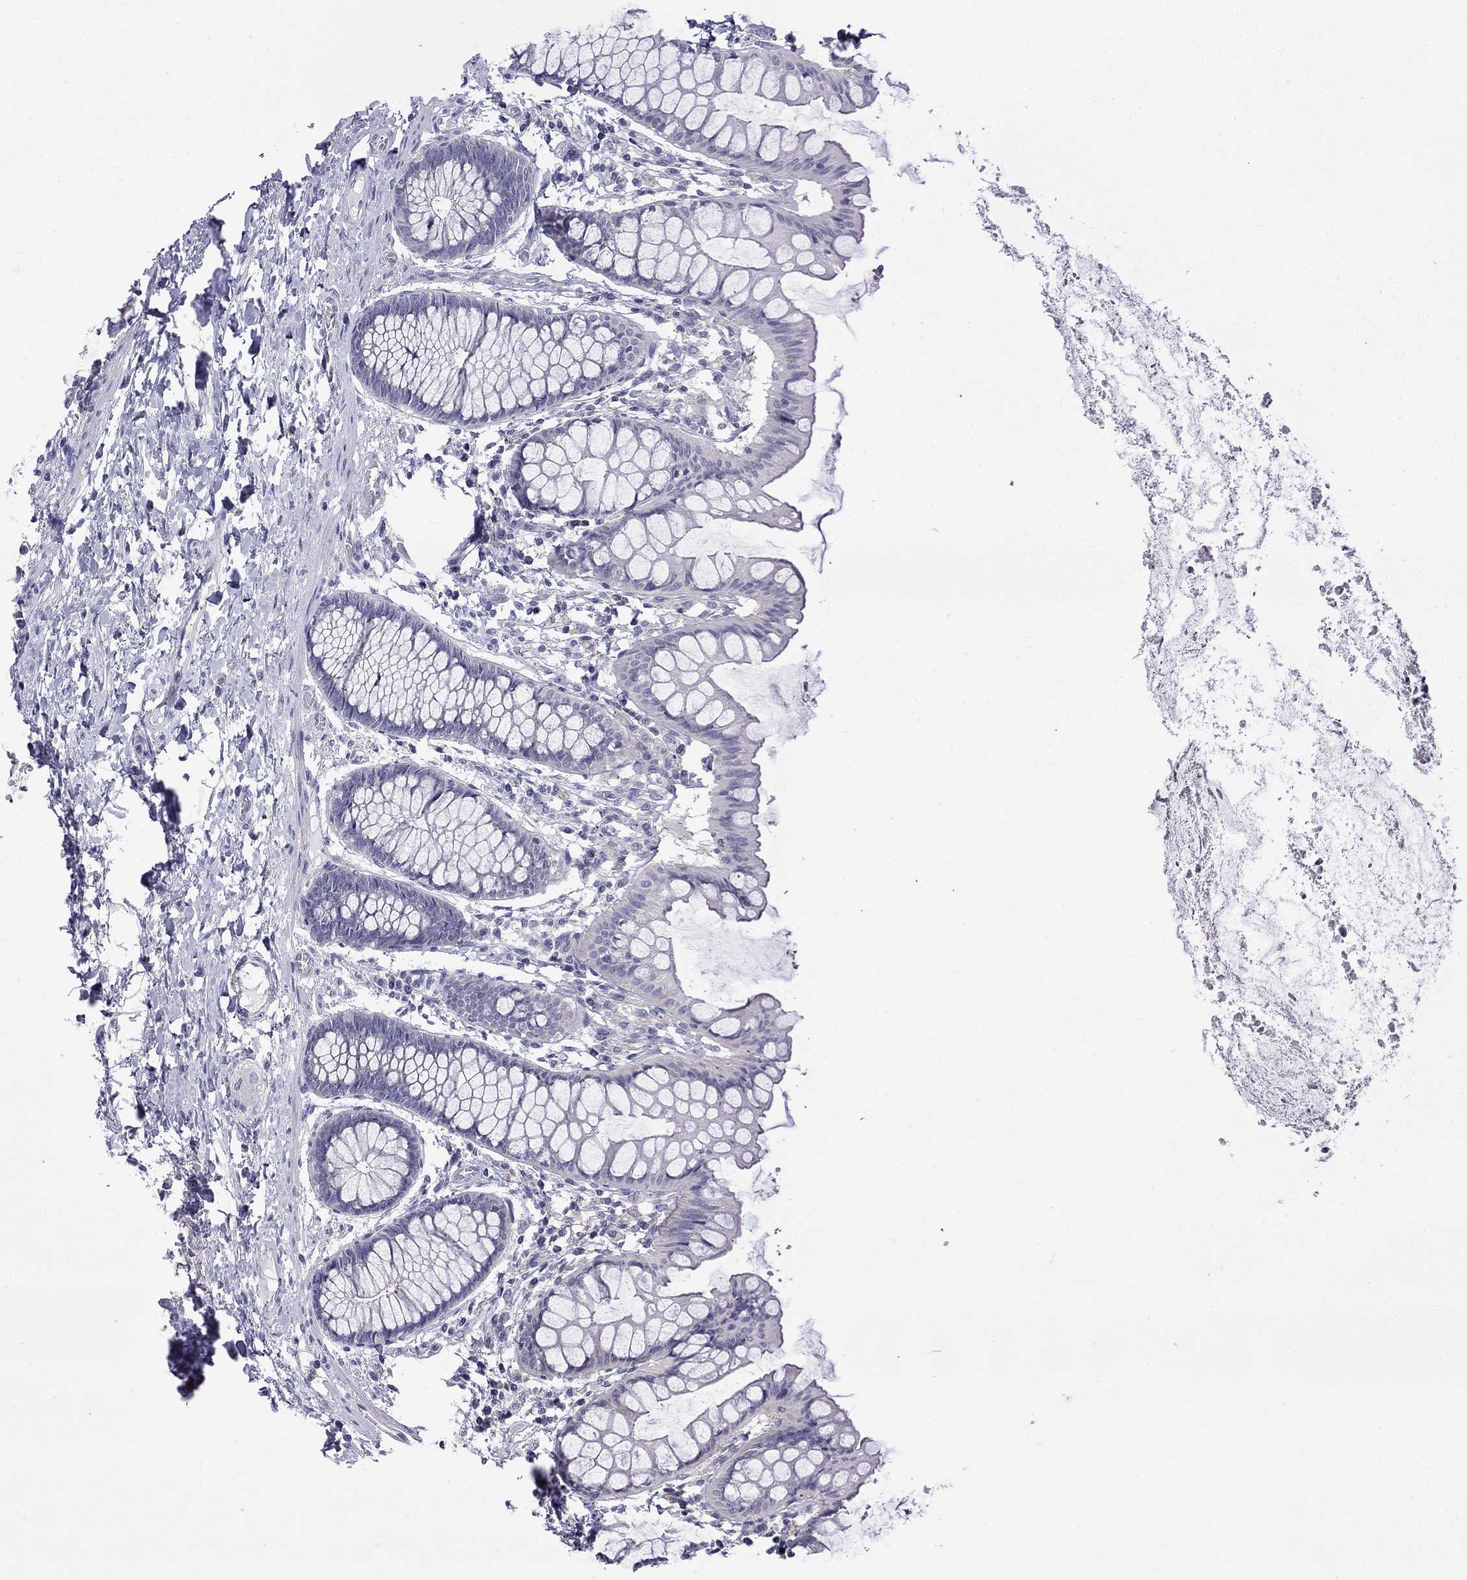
{"staining": {"intensity": "negative", "quantity": "none", "location": "none"}, "tissue": "colon", "cell_type": "Endothelial cells", "image_type": "normal", "snomed": [{"axis": "morphology", "description": "Normal tissue, NOS"}, {"axis": "topography", "description": "Colon"}], "caption": "Endothelial cells are negative for protein expression in unremarkable human colon. Brightfield microscopy of immunohistochemistry (IHC) stained with DAB (brown) and hematoxylin (blue), captured at high magnification.", "gene": "PRR18", "patient": {"sex": "female", "age": 65}}